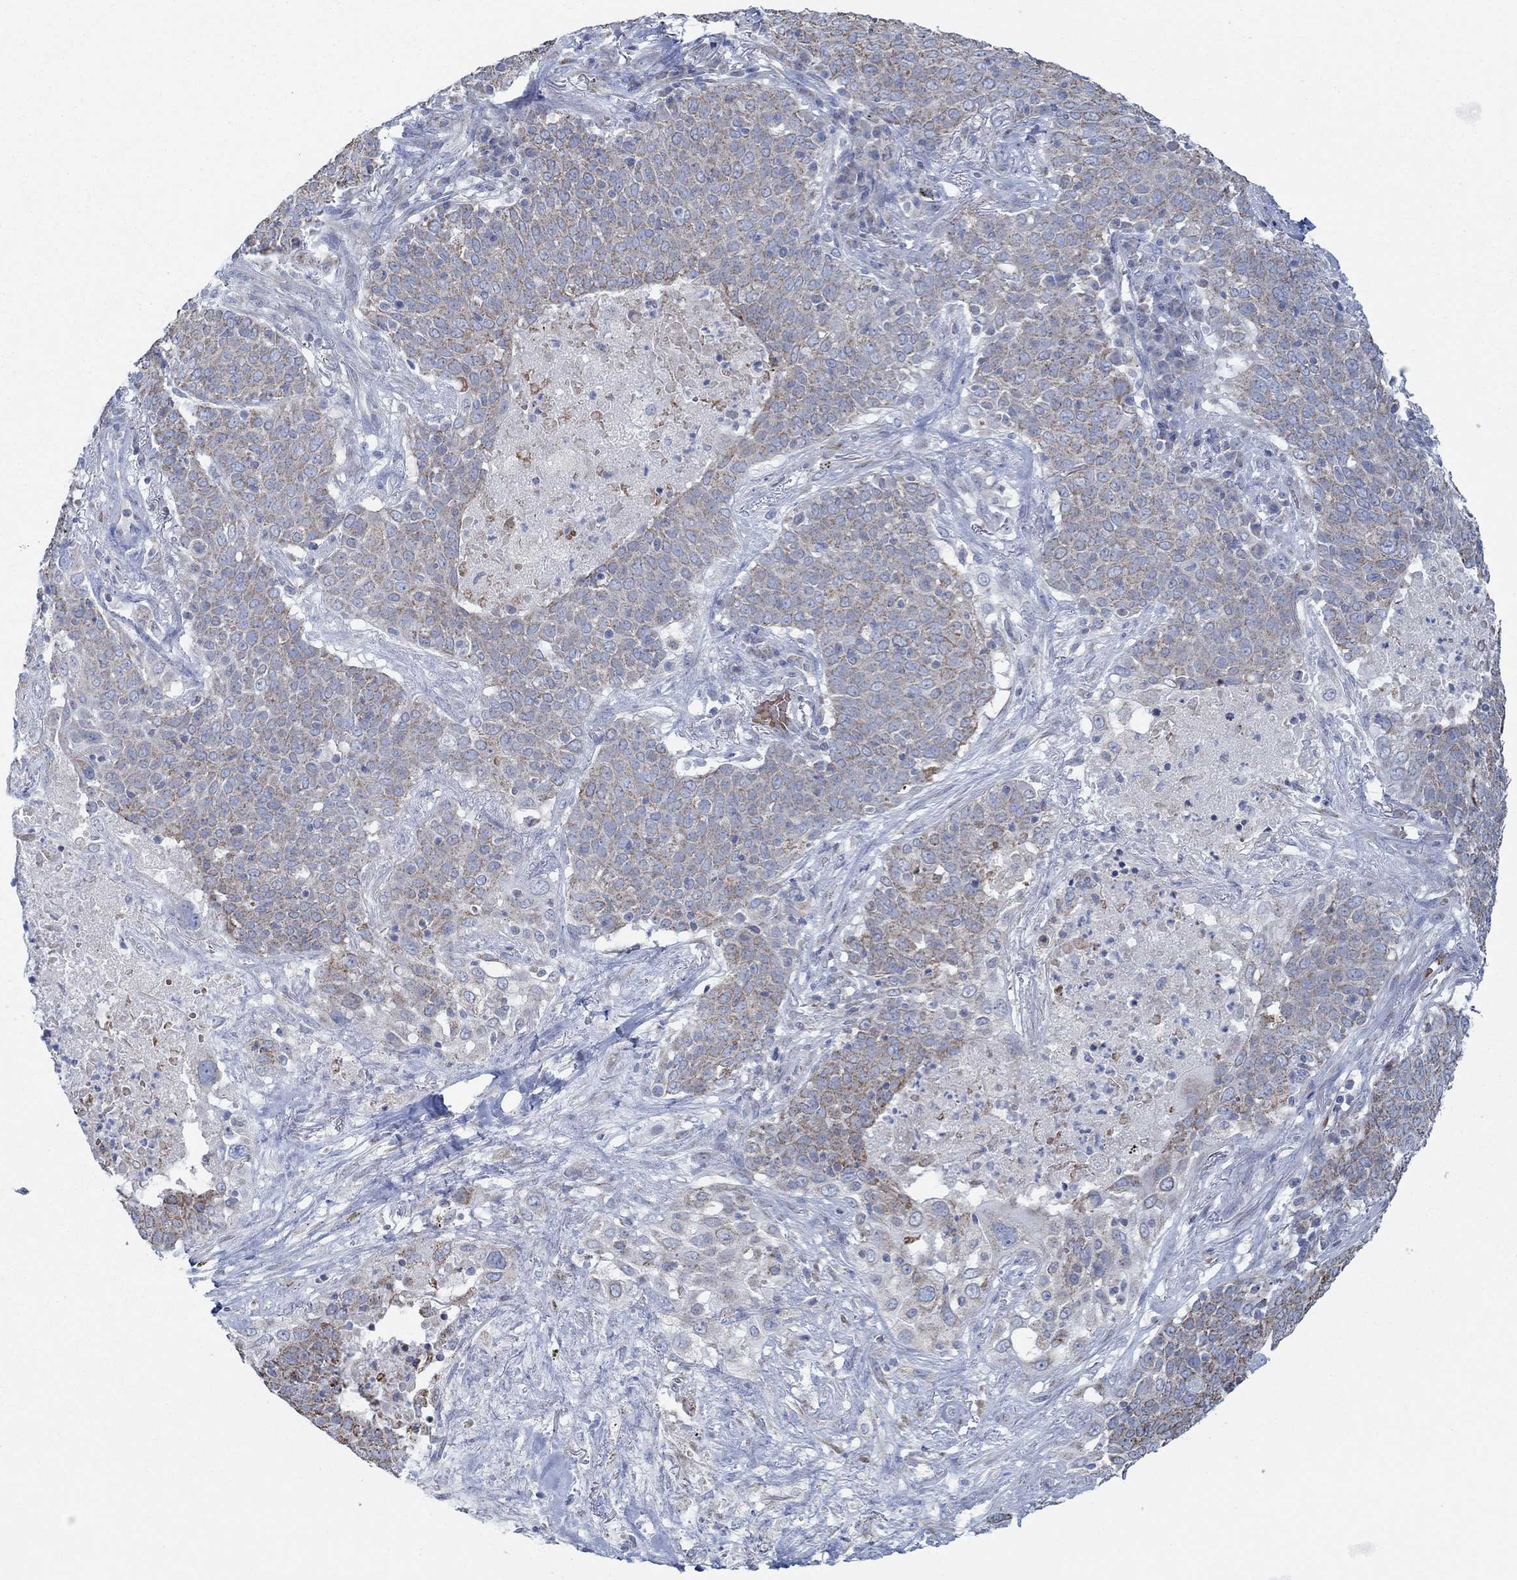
{"staining": {"intensity": "moderate", "quantity": "25%-75%", "location": "cytoplasmic/membranous"}, "tissue": "lung cancer", "cell_type": "Tumor cells", "image_type": "cancer", "snomed": [{"axis": "morphology", "description": "Squamous cell carcinoma, NOS"}, {"axis": "topography", "description": "Lung"}], "caption": "This photomicrograph shows lung squamous cell carcinoma stained with immunohistochemistry (IHC) to label a protein in brown. The cytoplasmic/membranous of tumor cells show moderate positivity for the protein. Nuclei are counter-stained blue.", "gene": "GLOD5", "patient": {"sex": "male", "age": 82}}